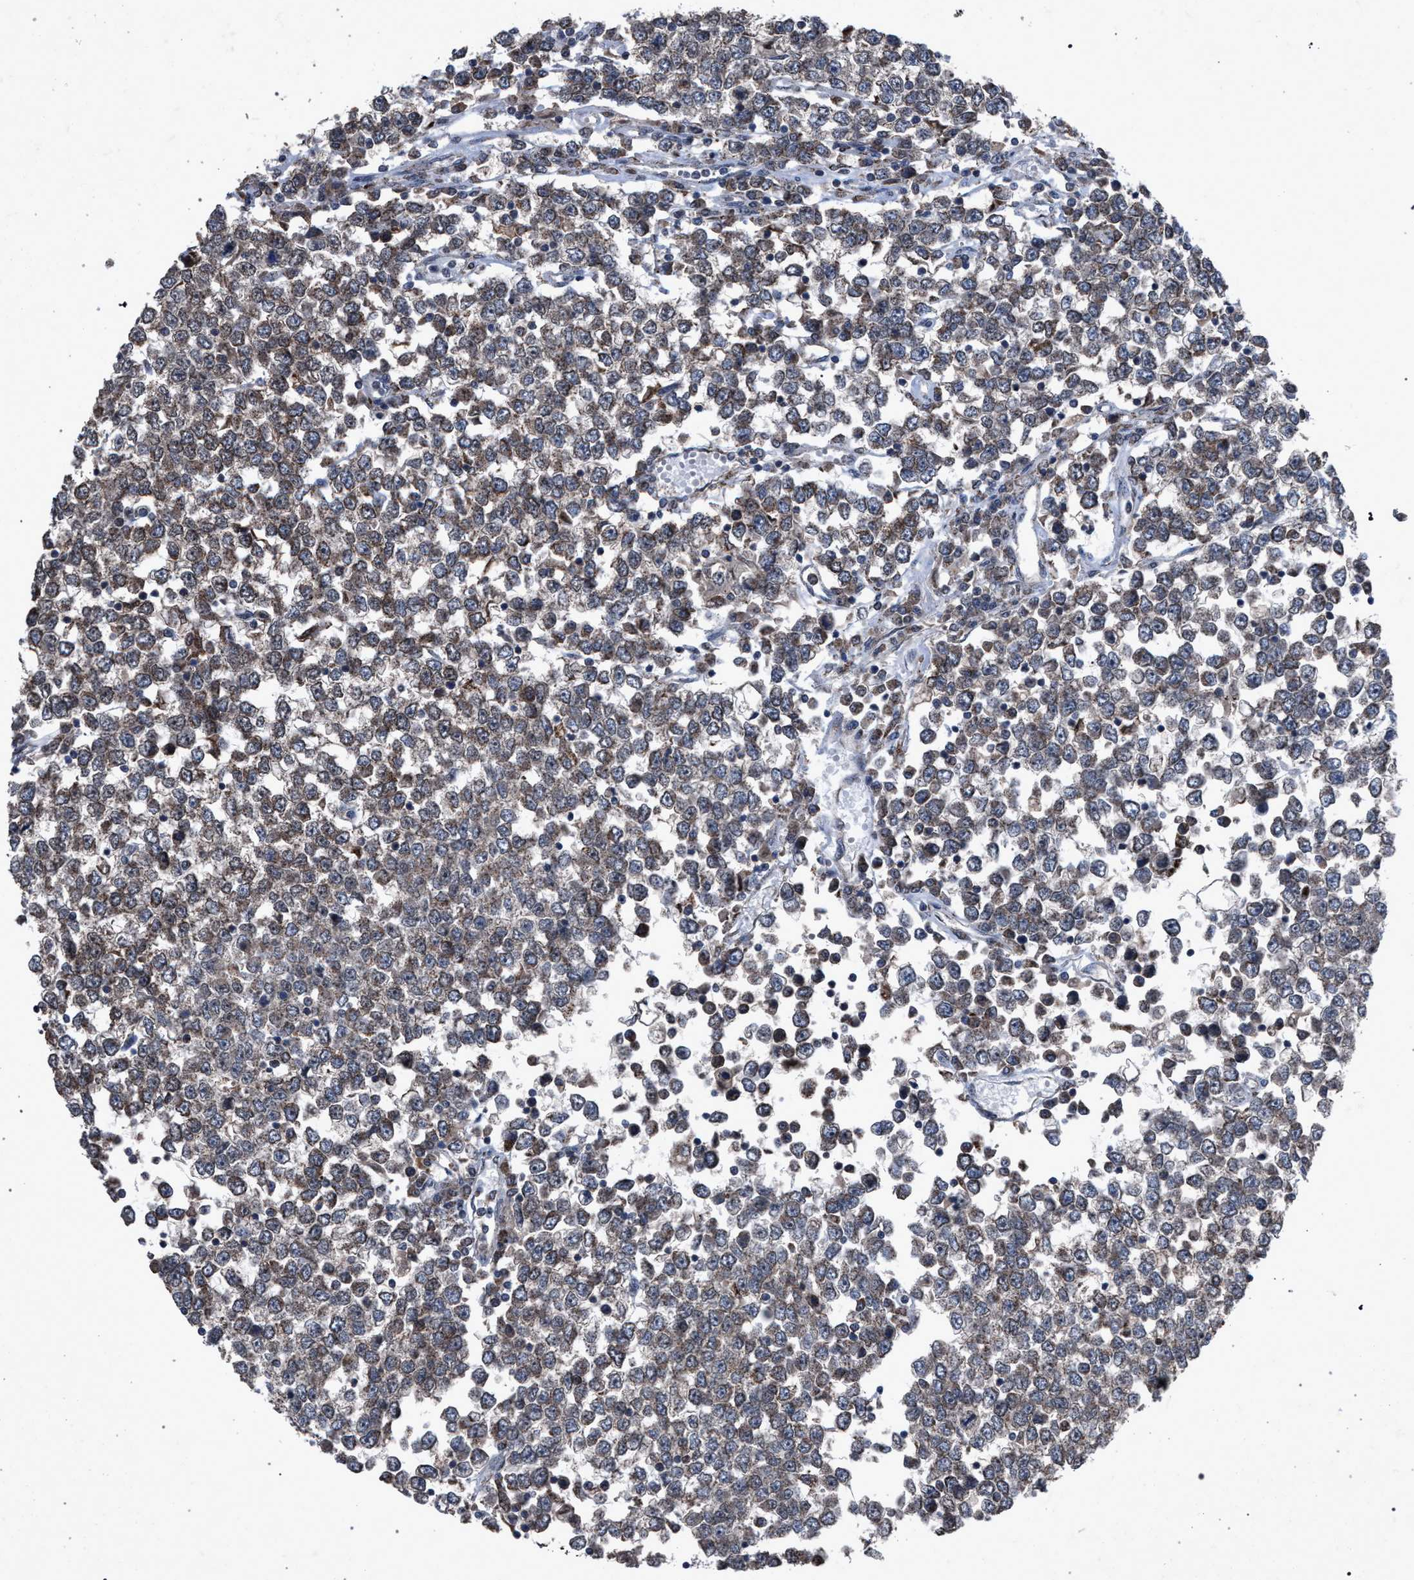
{"staining": {"intensity": "weak", "quantity": ">75%", "location": "cytoplasmic/membranous"}, "tissue": "testis cancer", "cell_type": "Tumor cells", "image_type": "cancer", "snomed": [{"axis": "morphology", "description": "Seminoma, NOS"}, {"axis": "topography", "description": "Testis"}], "caption": "A high-resolution micrograph shows immunohistochemistry (IHC) staining of testis seminoma, which displays weak cytoplasmic/membranous expression in about >75% of tumor cells.", "gene": "HSD17B4", "patient": {"sex": "male", "age": 65}}